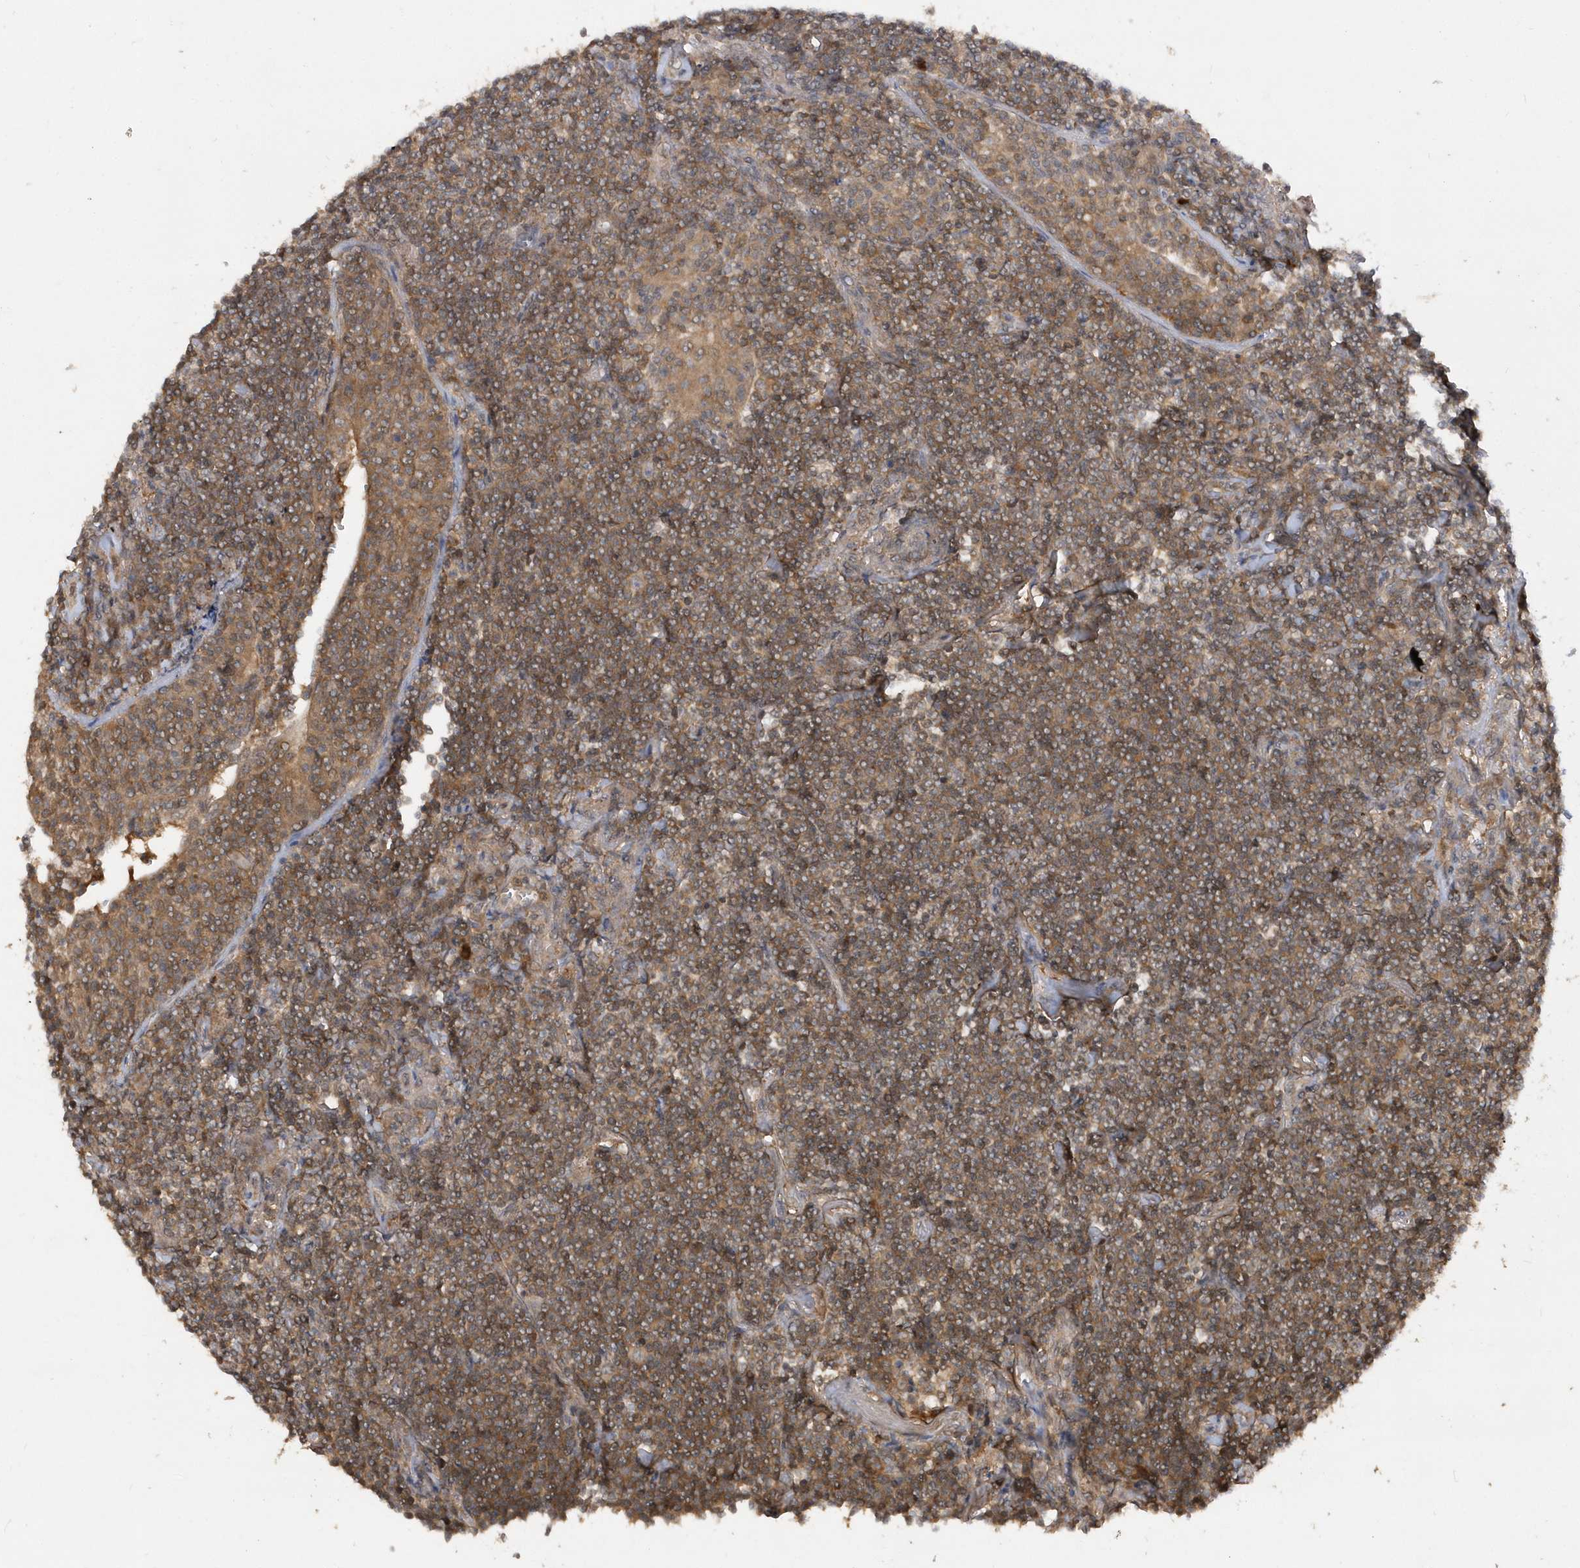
{"staining": {"intensity": "moderate", "quantity": ">75%", "location": "cytoplasmic/membranous"}, "tissue": "lymphoma", "cell_type": "Tumor cells", "image_type": "cancer", "snomed": [{"axis": "morphology", "description": "Malignant lymphoma, non-Hodgkin's type, Low grade"}, {"axis": "topography", "description": "Lung"}], "caption": "Immunohistochemical staining of lymphoma shows medium levels of moderate cytoplasmic/membranous positivity in approximately >75% of tumor cells.", "gene": "RPE", "patient": {"sex": "female", "age": 71}}